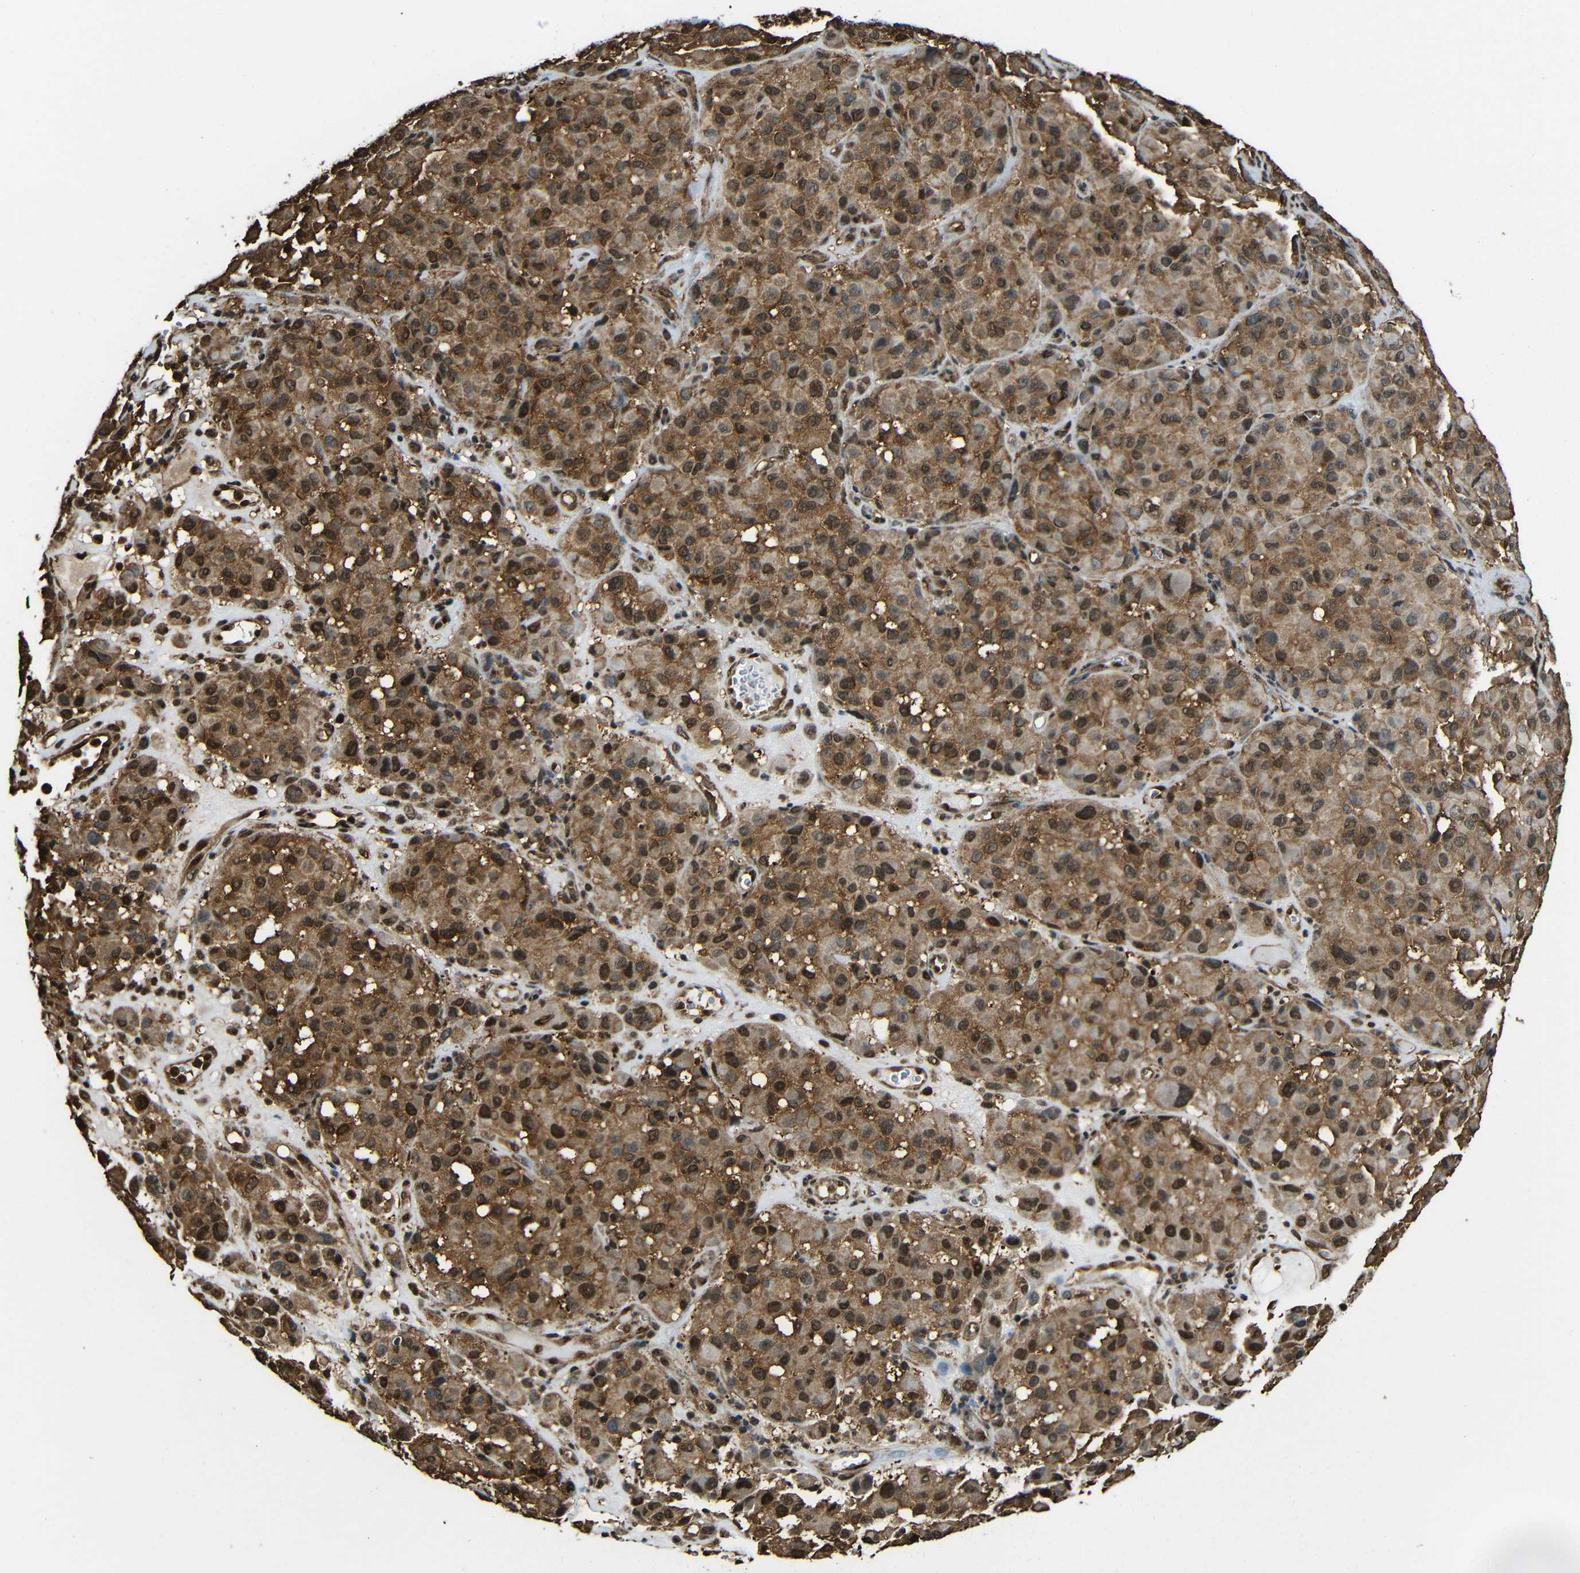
{"staining": {"intensity": "strong", "quantity": ">75%", "location": "cytoplasmic/membranous,nuclear"}, "tissue": "melanoma", "cell_type": "Tumor cells", "image_type": "cancer", "snomed": [{"axis": "morphology", "description": "Malignant melanoma, NOS"}, {"axis": "topography", "description": "Skin"}], "caption": "Brown immunohistochemical staining in malignant melanoma demonstrates strong cytoplasmic/membranous and nuclear staining in about >75% of tumor cells. (DAB IHC, brown staining for protein, blue staining for nuclei).", "gene": "VCP", "patient": {"sex": "female", "age": 21}}